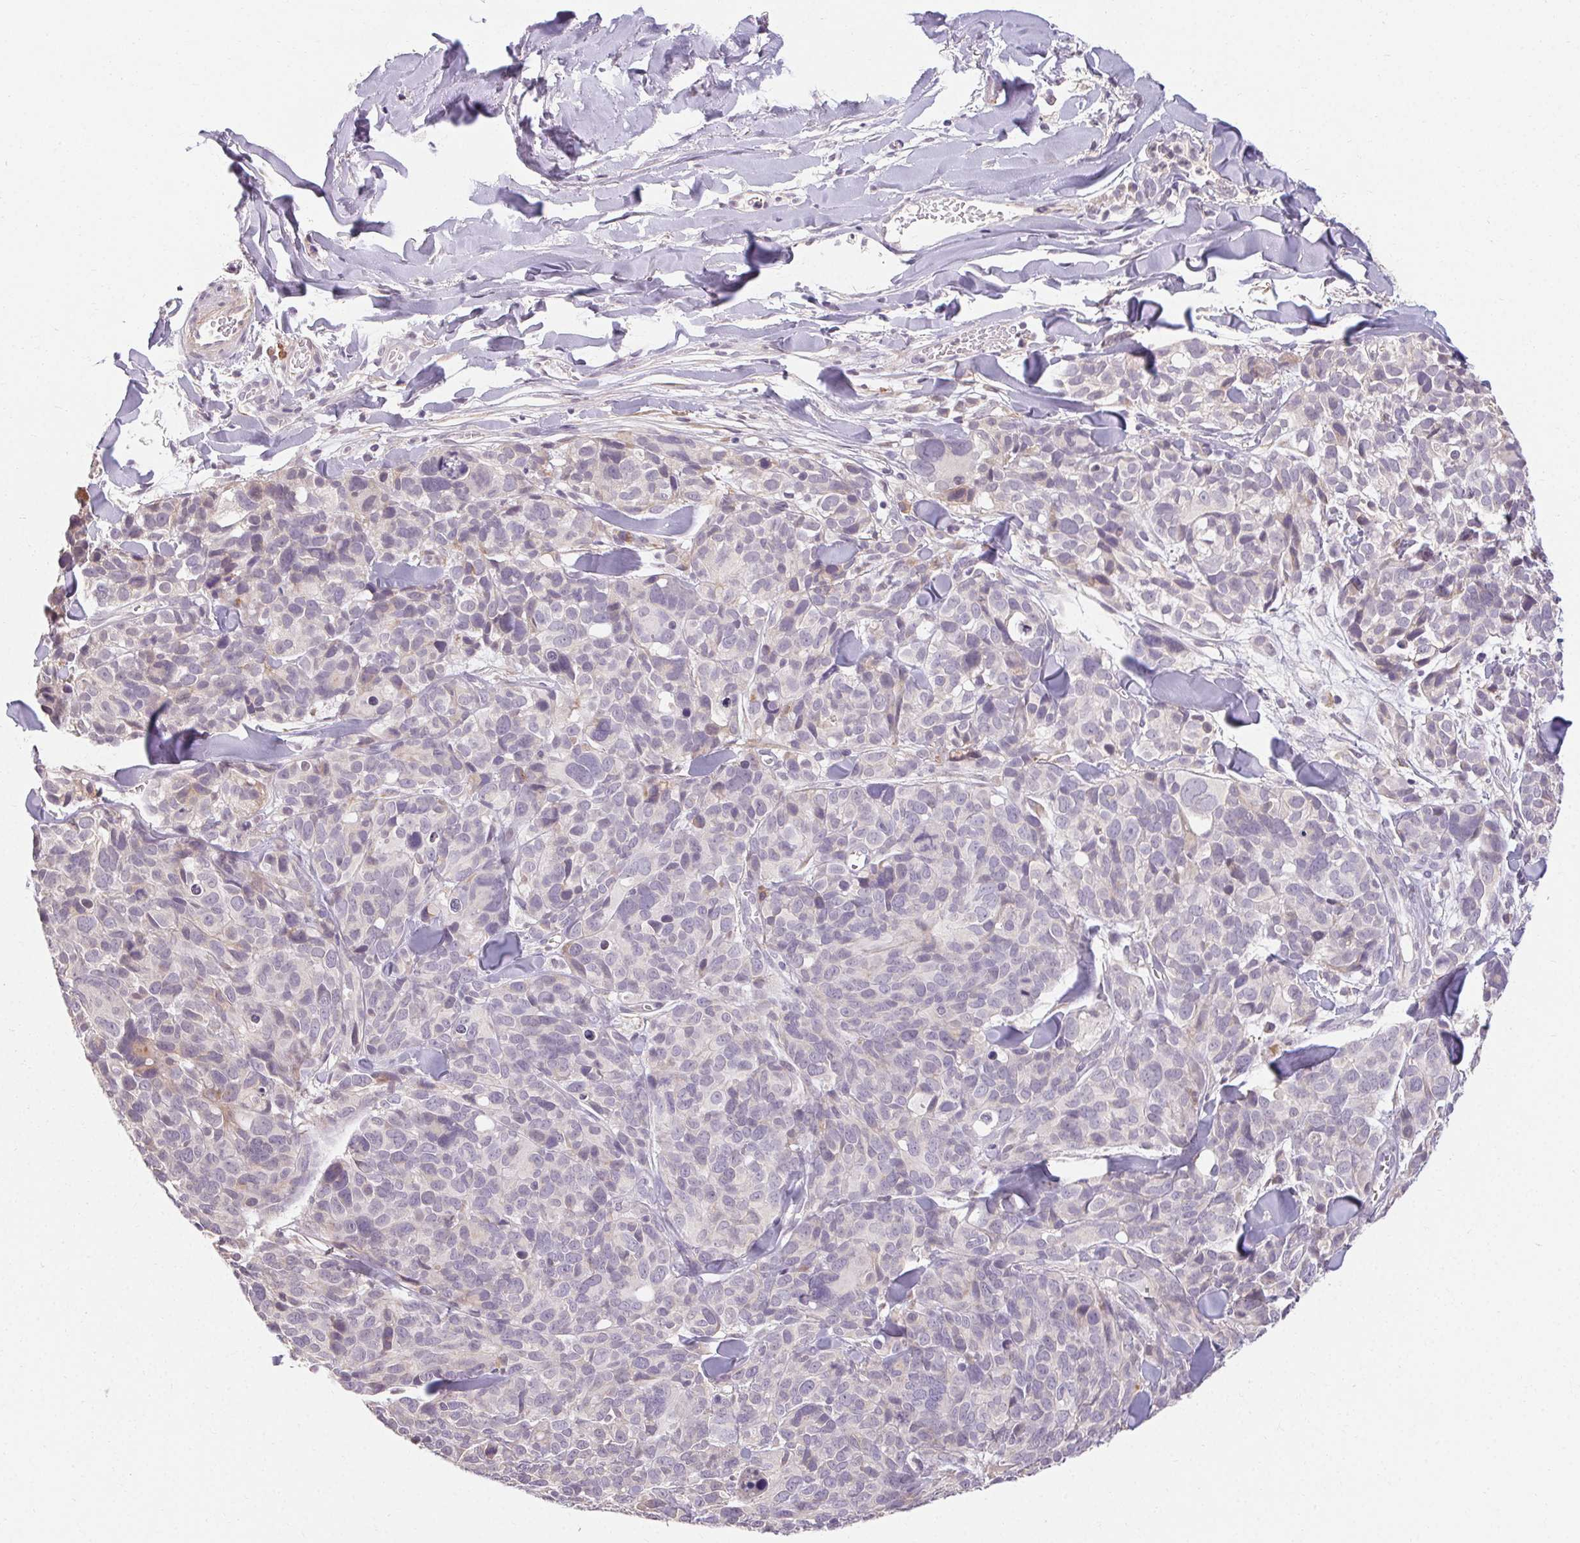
{"staining": {"intensity": "negative", "quantity": "none", "location": "none"}, "tissue": "melanoma", "cell_type": "Tumor cells", "image_type": "cancer", "snomed": [{"axis": "morphology", "description": "Malignant melanoma, NOS"}, {"axis": "topography", "description": "Skin"}], "caption": "Immunohistochemistry (IHC) histopathology image of melanoma stained for a protein (brown), which demonstrates no expression in tumor cells. Brightfield microscopy of immunohistochemistry (IHC) stained with DAB (brown) and hematoxylin (blue), captured at high magnification.", "gene": "TMEM52B", "patient": {"sex": "male", "age": 51}}